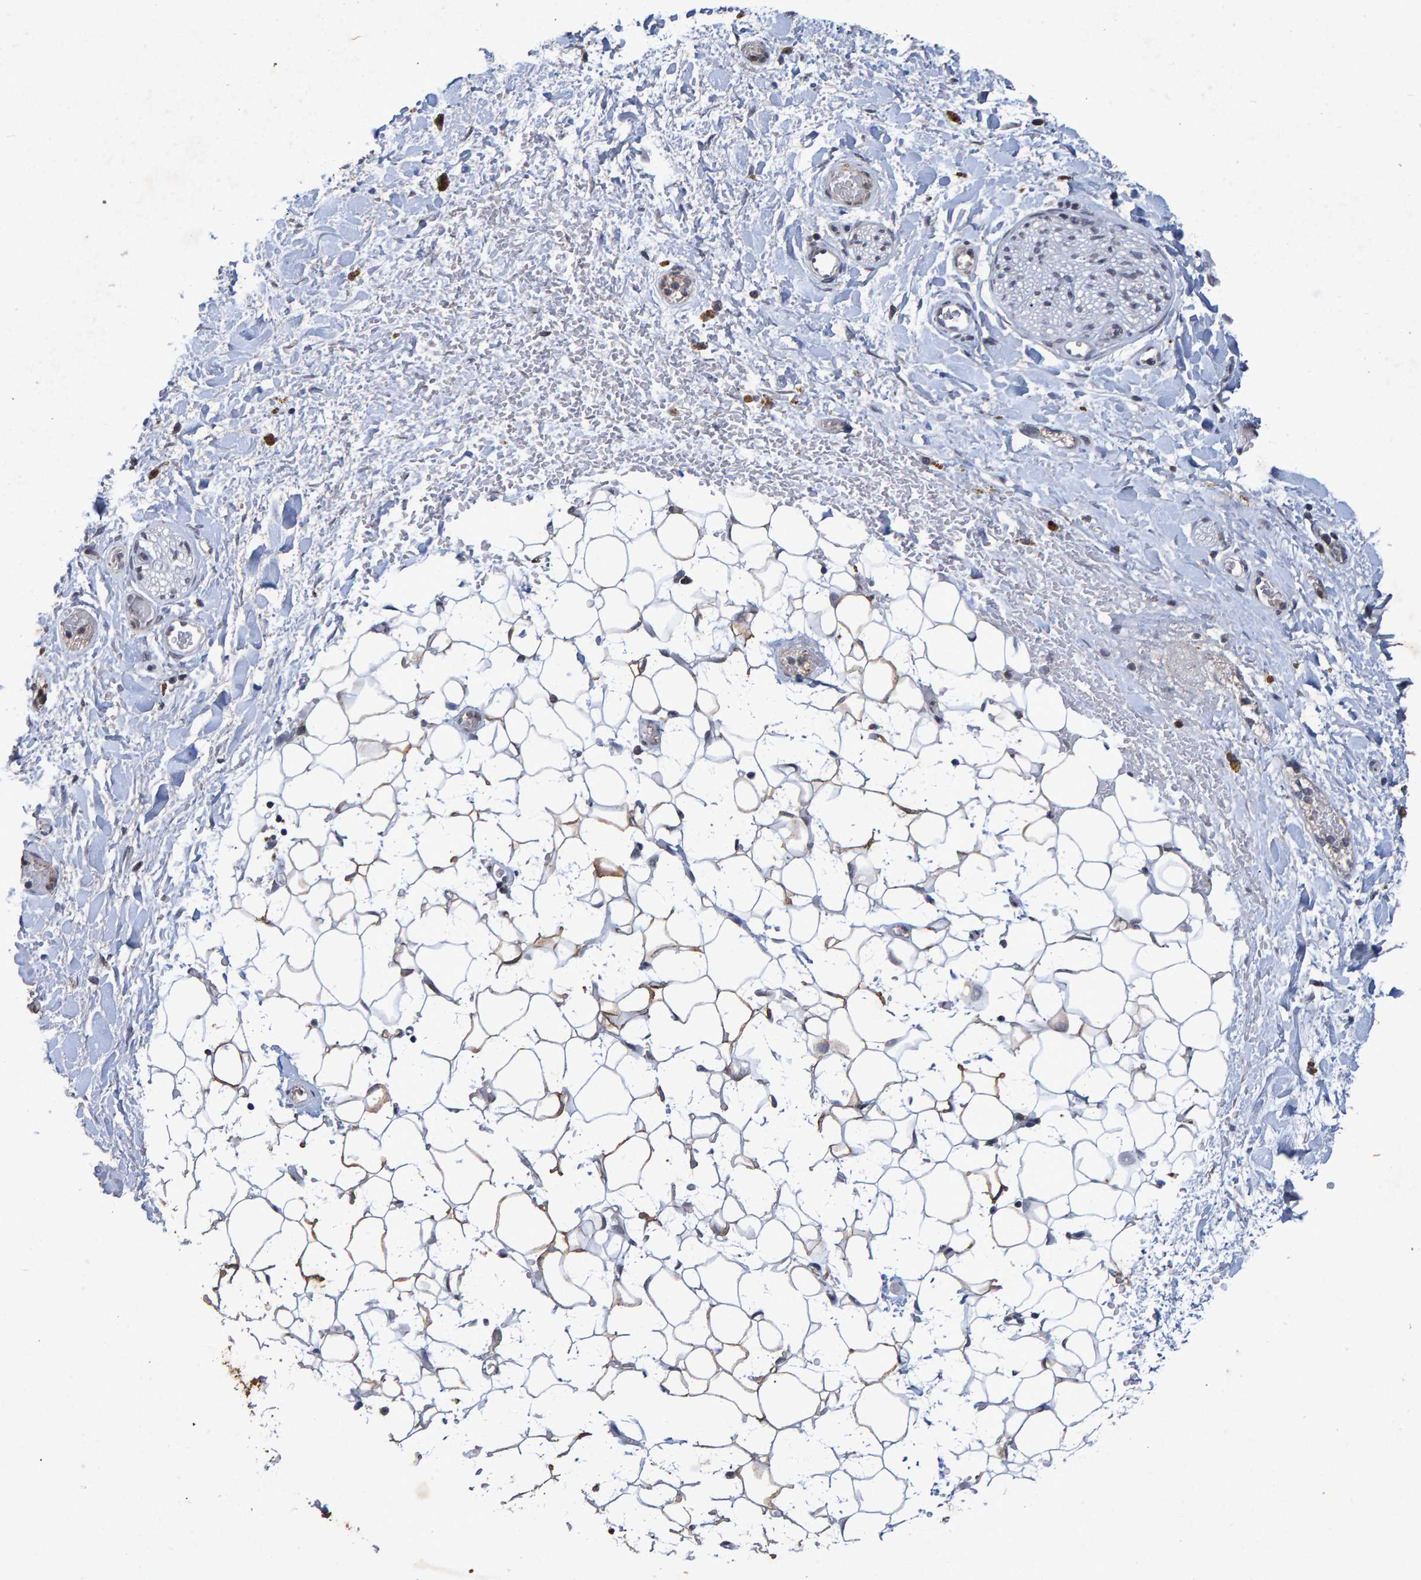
{"staining": {"intensity": "moderate", "quantity": "25%-75%", "location": "cytoplasmic/membranous"}, "tissue": "adipose tissue", "cell_type": "Adipocytes", "image_type": "normal", "snomed": [{"axis": "morphology", "description": "Normal tissue, NOS"}, {"axis": "topography", "description": "Kidney"}, {"axis": "topography", "description": "Peripheral nerve tissue"}], "caption": "An IHC image of unremarkable tissue is shown. Protein staining in brown shows moderate cytoplasmic/membranous positivity in adipose tissue within adipocytes.", "gene": "GALC", "patient": {"sex": "male", "age": 7}}